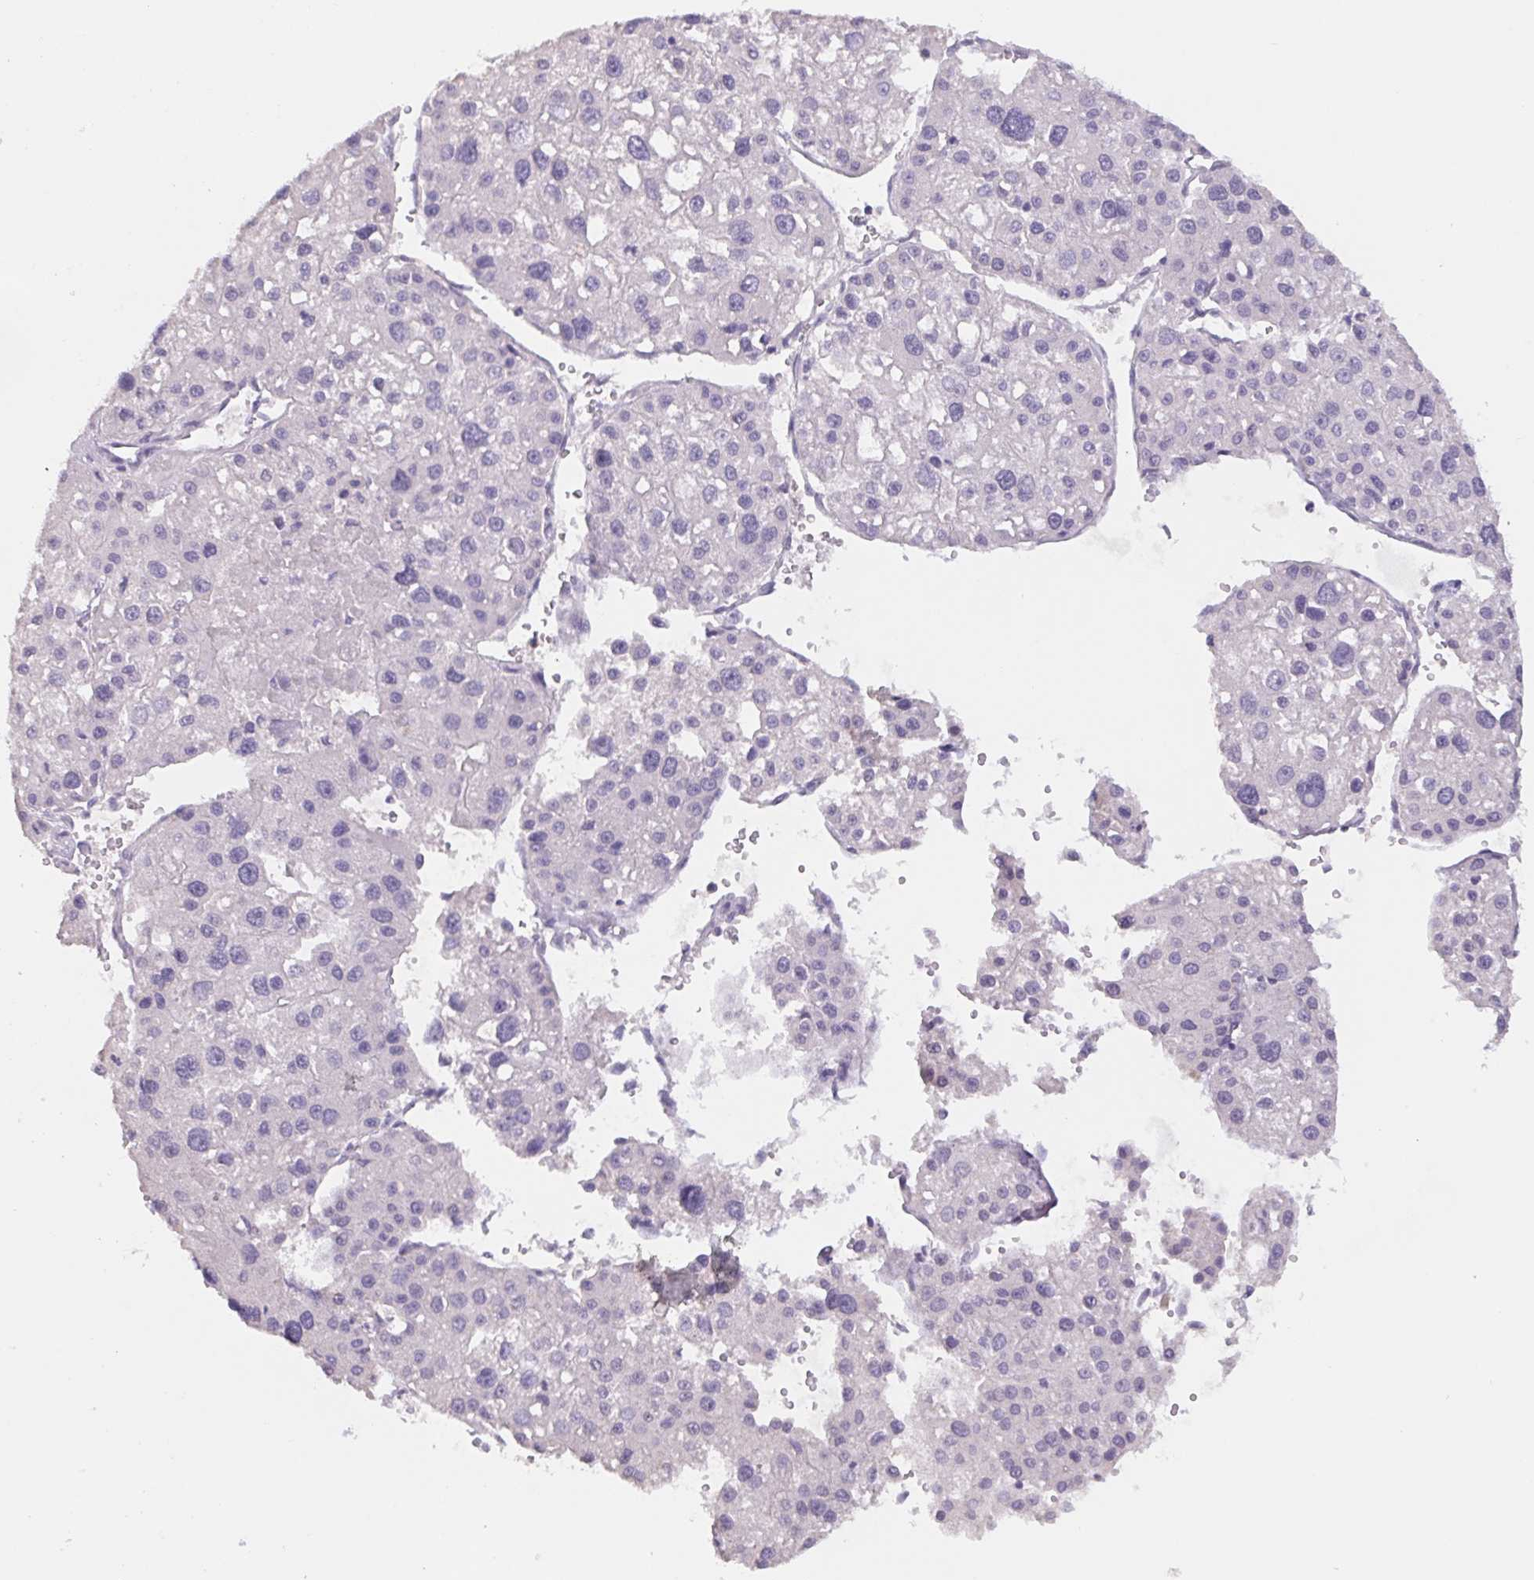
{"staining": {"intensity": "negative", "quantity": "none", "location": "none"}, "tissue": "liver cancer", "cell_type": "Tumor cells", "image_type": "cancer", "snomed": [{"axis": "morphology", "description": "Carcinoma, Hepatocellular, NOS"}, {"axis": "topography", "description": "Liver"}], "caption": "Hepatocellular carcinoma (liver) was stained to show a protein in brown. There is no significant positivity in tumor cells.", "gene": "PNMA8B", "patient": {"sex": "male", "age": 73}}